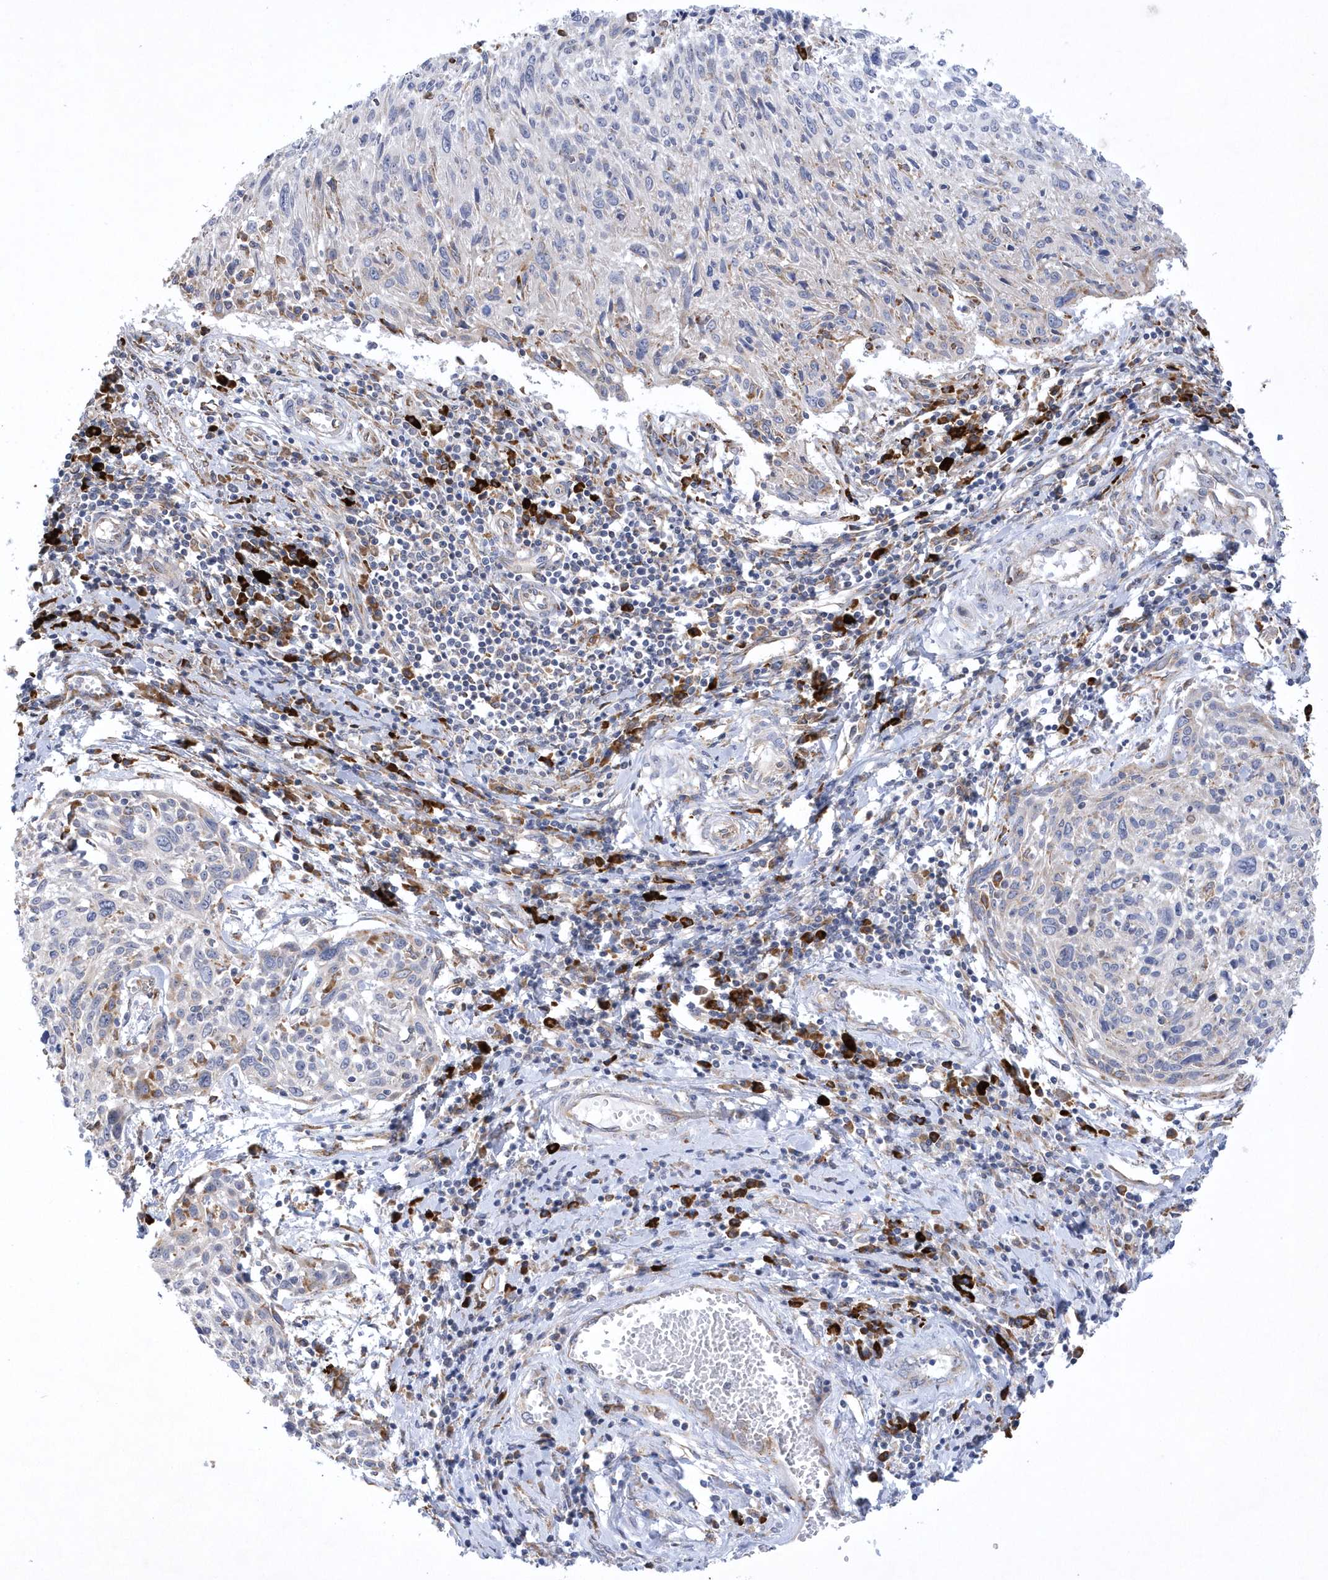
{"staining": {"intensity": "negative", "quantity": "none", "location": "none"}, "tissue": "cervical cancer", "cell_type": "Tumor cells", "image_type": "cancer", "snomed": [{"axis": "morphology", "description": "Squamous cell carcinoma, NOS"}, {"axis": "topography", "description": "Cervix"}], "caption": "Tumor cells are negative for brown protein staining in squamous cell carcinoma (cervical).", "gene": "MED31", "patient": {"sex": "female", "age": 51}}